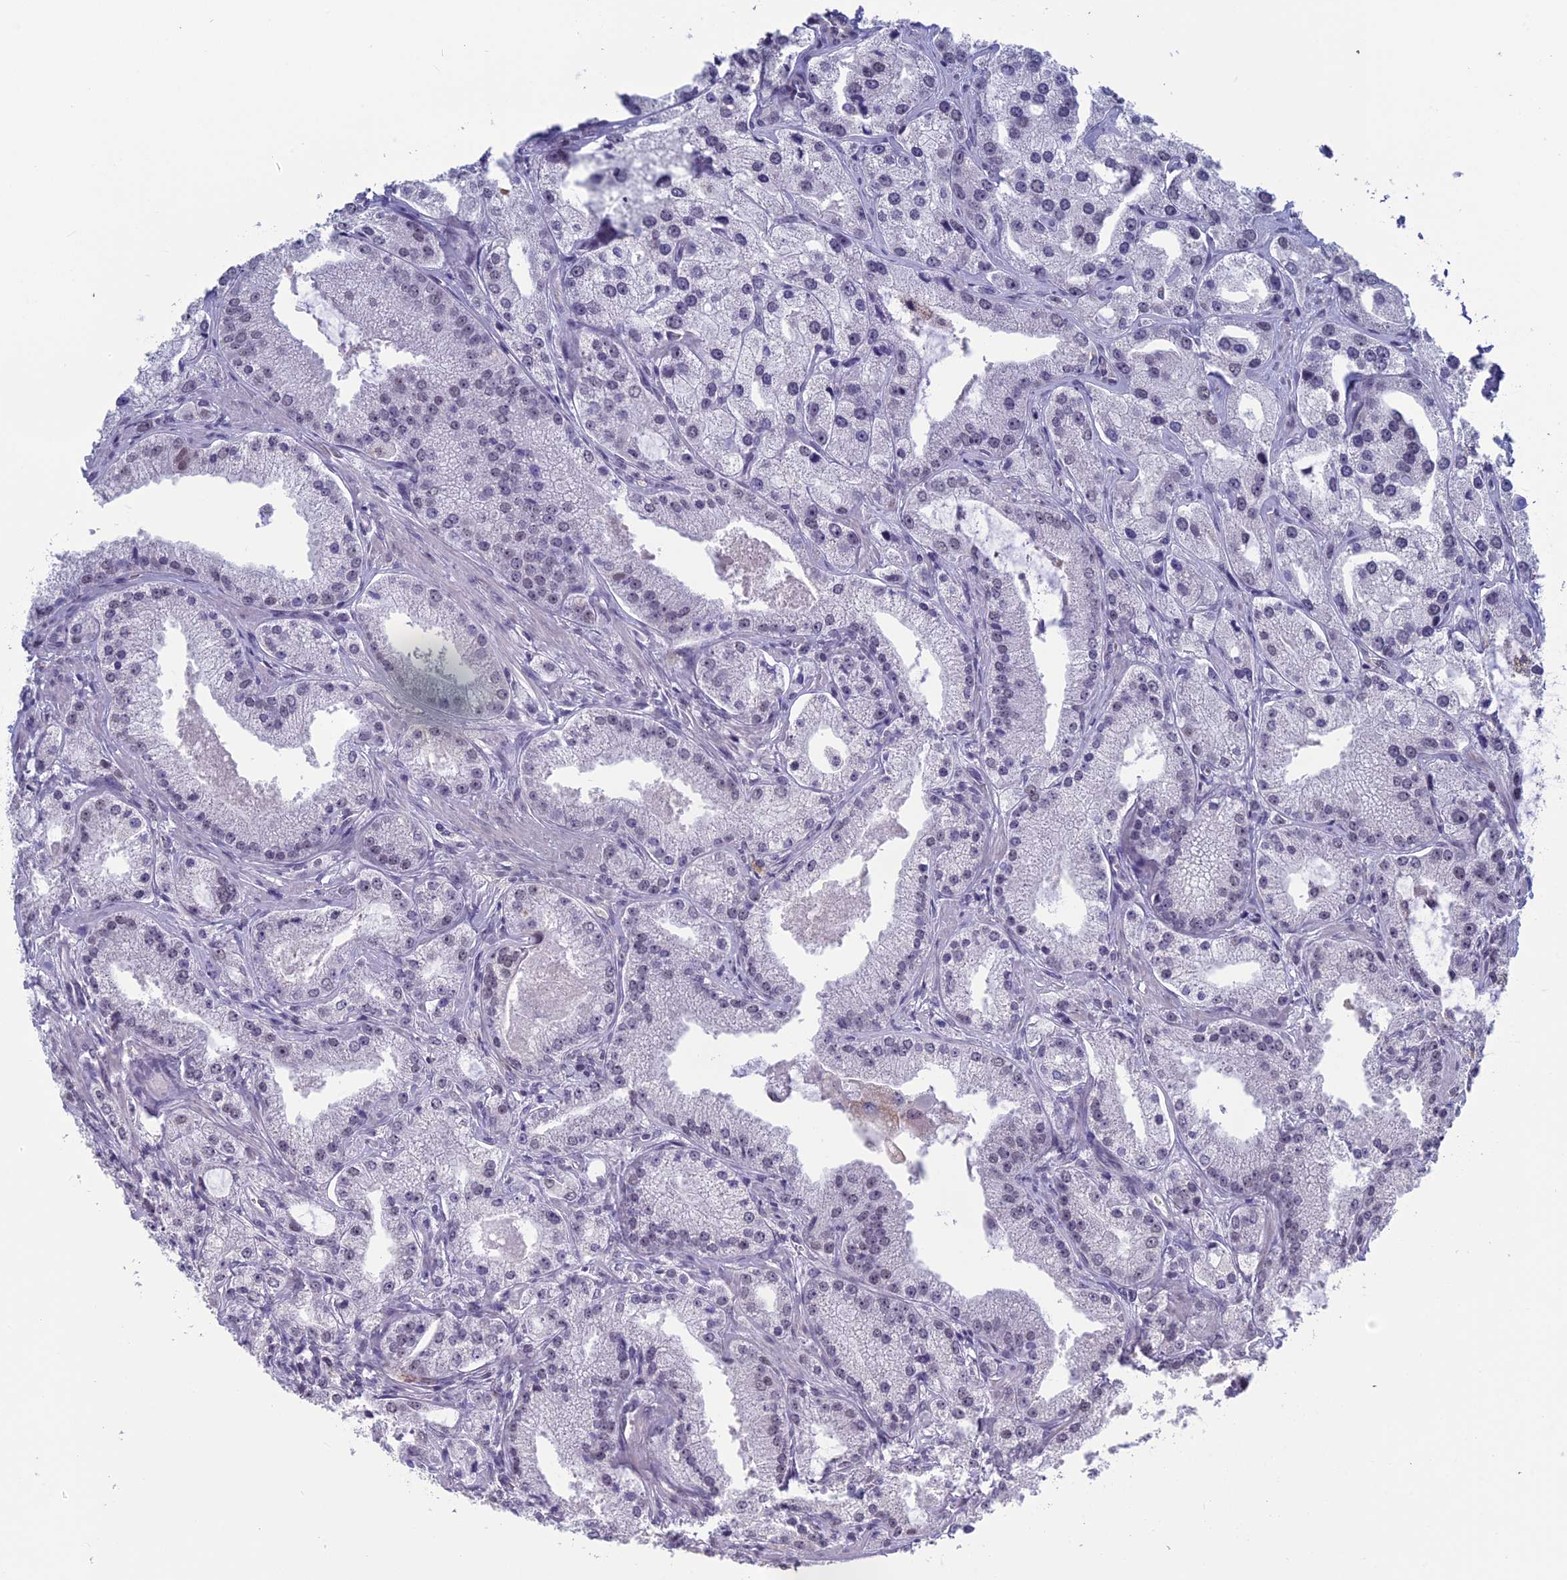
{"staining": {"intensity": "negative", "quantity": "none", "location": "none"}, "tissue": "prostate cancer", "cell_type": "Tumor cells", "image_type": "cancer", "snomed": [{"axis": "morphology", "description": "Adenocarcinoma, Low grade"}, {"axis": "topography", "description": "Prostate"}], "caption": "Immunohistochemical staining of prostate cancer (low-grade adenocarcinoma) shows no significant staining in tumor cells.", "gene": "MT-CO3", "patient": {"sex": "male", "age": 69}}